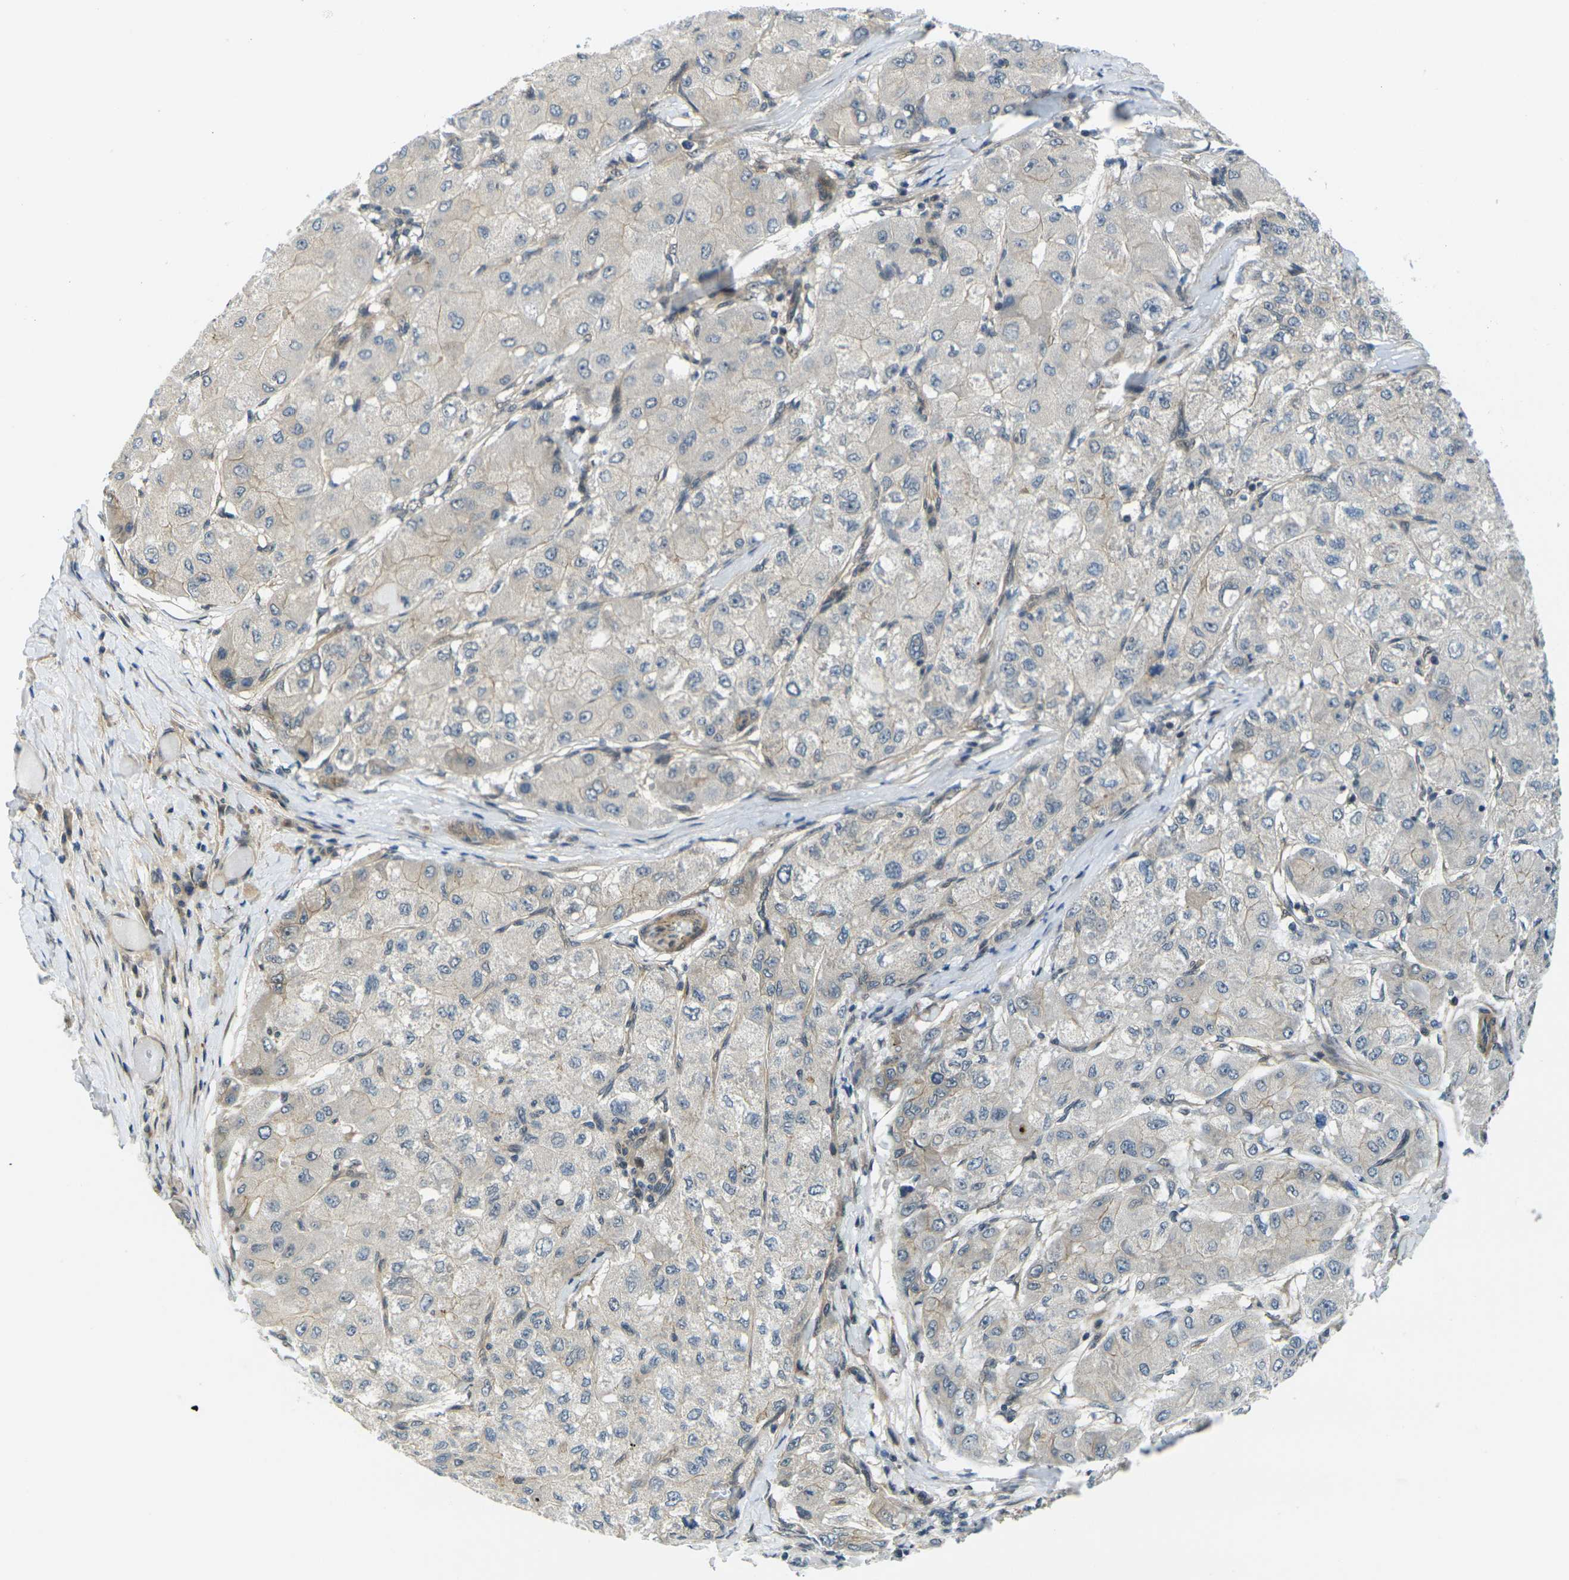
{"staining": {"intensity": "negative", "quantity": "none", "location": "none"}, "tissue": "liver cancer", "cell_type": "Tumor cells", "image_type": "cancer", "snomed": [{"axis": "morphology", "description": "Carcinoma, Hepatocellular, NOS"}, {"axis": "topography", "description": "Liver"}], "caption": "Tumor cells show no significant protein expression in liver cancer (hepatocellular carcinoma). (Stains: DAB IHC with hematoxylin counter stain, Microscopy: brightfield microscopy at high magnification).", "gene": "KCTD10", "patient": {"sex": "male", "age": 80}}